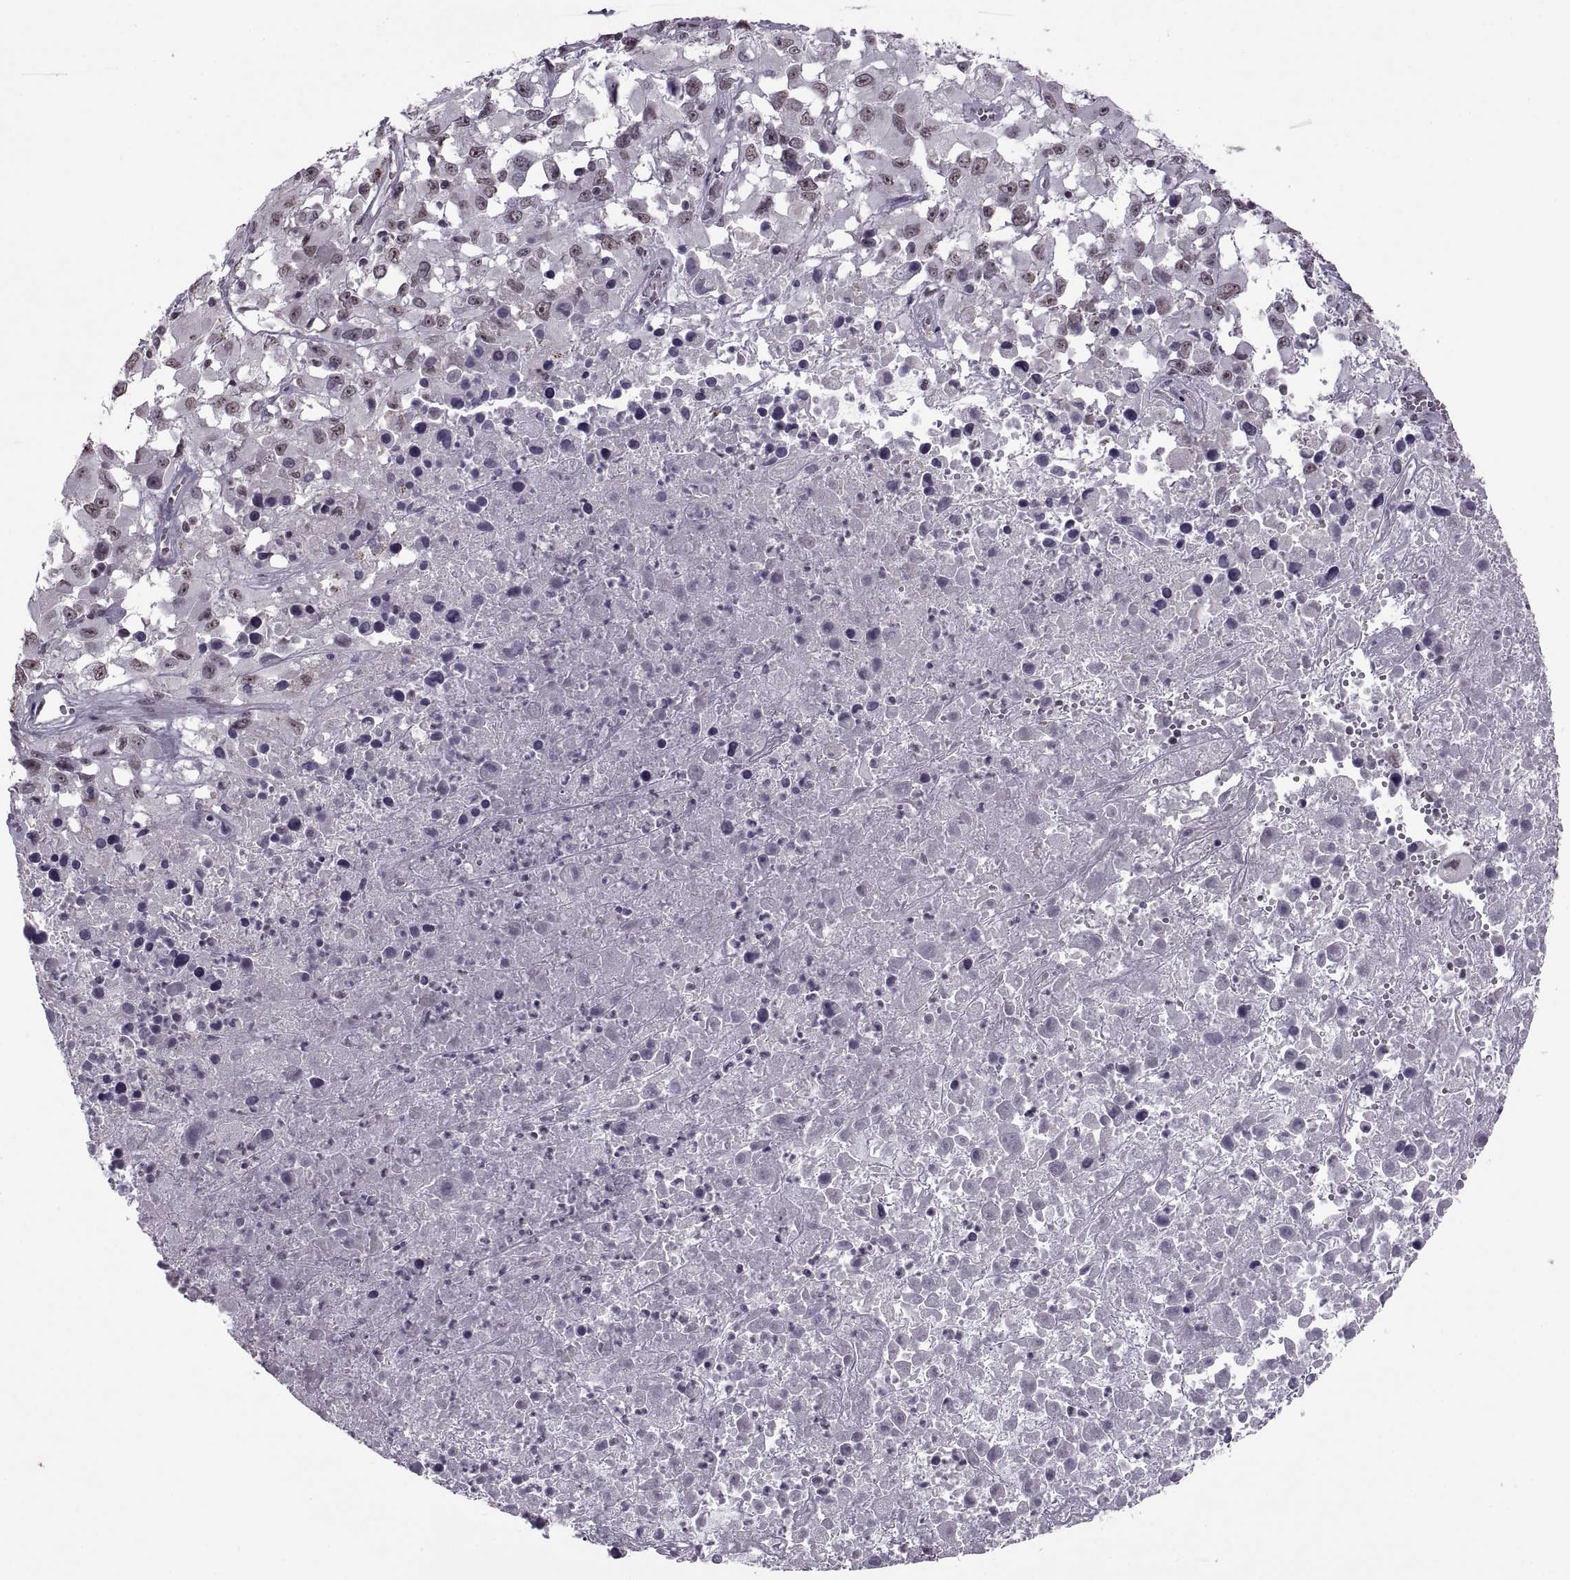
{"staining": {"intensity": "weak", "quantity": ">75%", "location": "nuclear"}, "tissue": "melanoma", "cell_type": "Tumor cells", "image_type": "cancer", "snomed": [{"axis": "morphology", "description": "Malignant melanoma, Metastatic site"}, {"axis": "topography", "description": "Soft tissue"}], "caption": "Brown immunohistochemical staining in malignant melanoma (metastatic site) reveals weak nuclear staining in approximately >75% of tumor cells.", "gene": "OTP", "patient": {"sex": "male", "age": 50}}